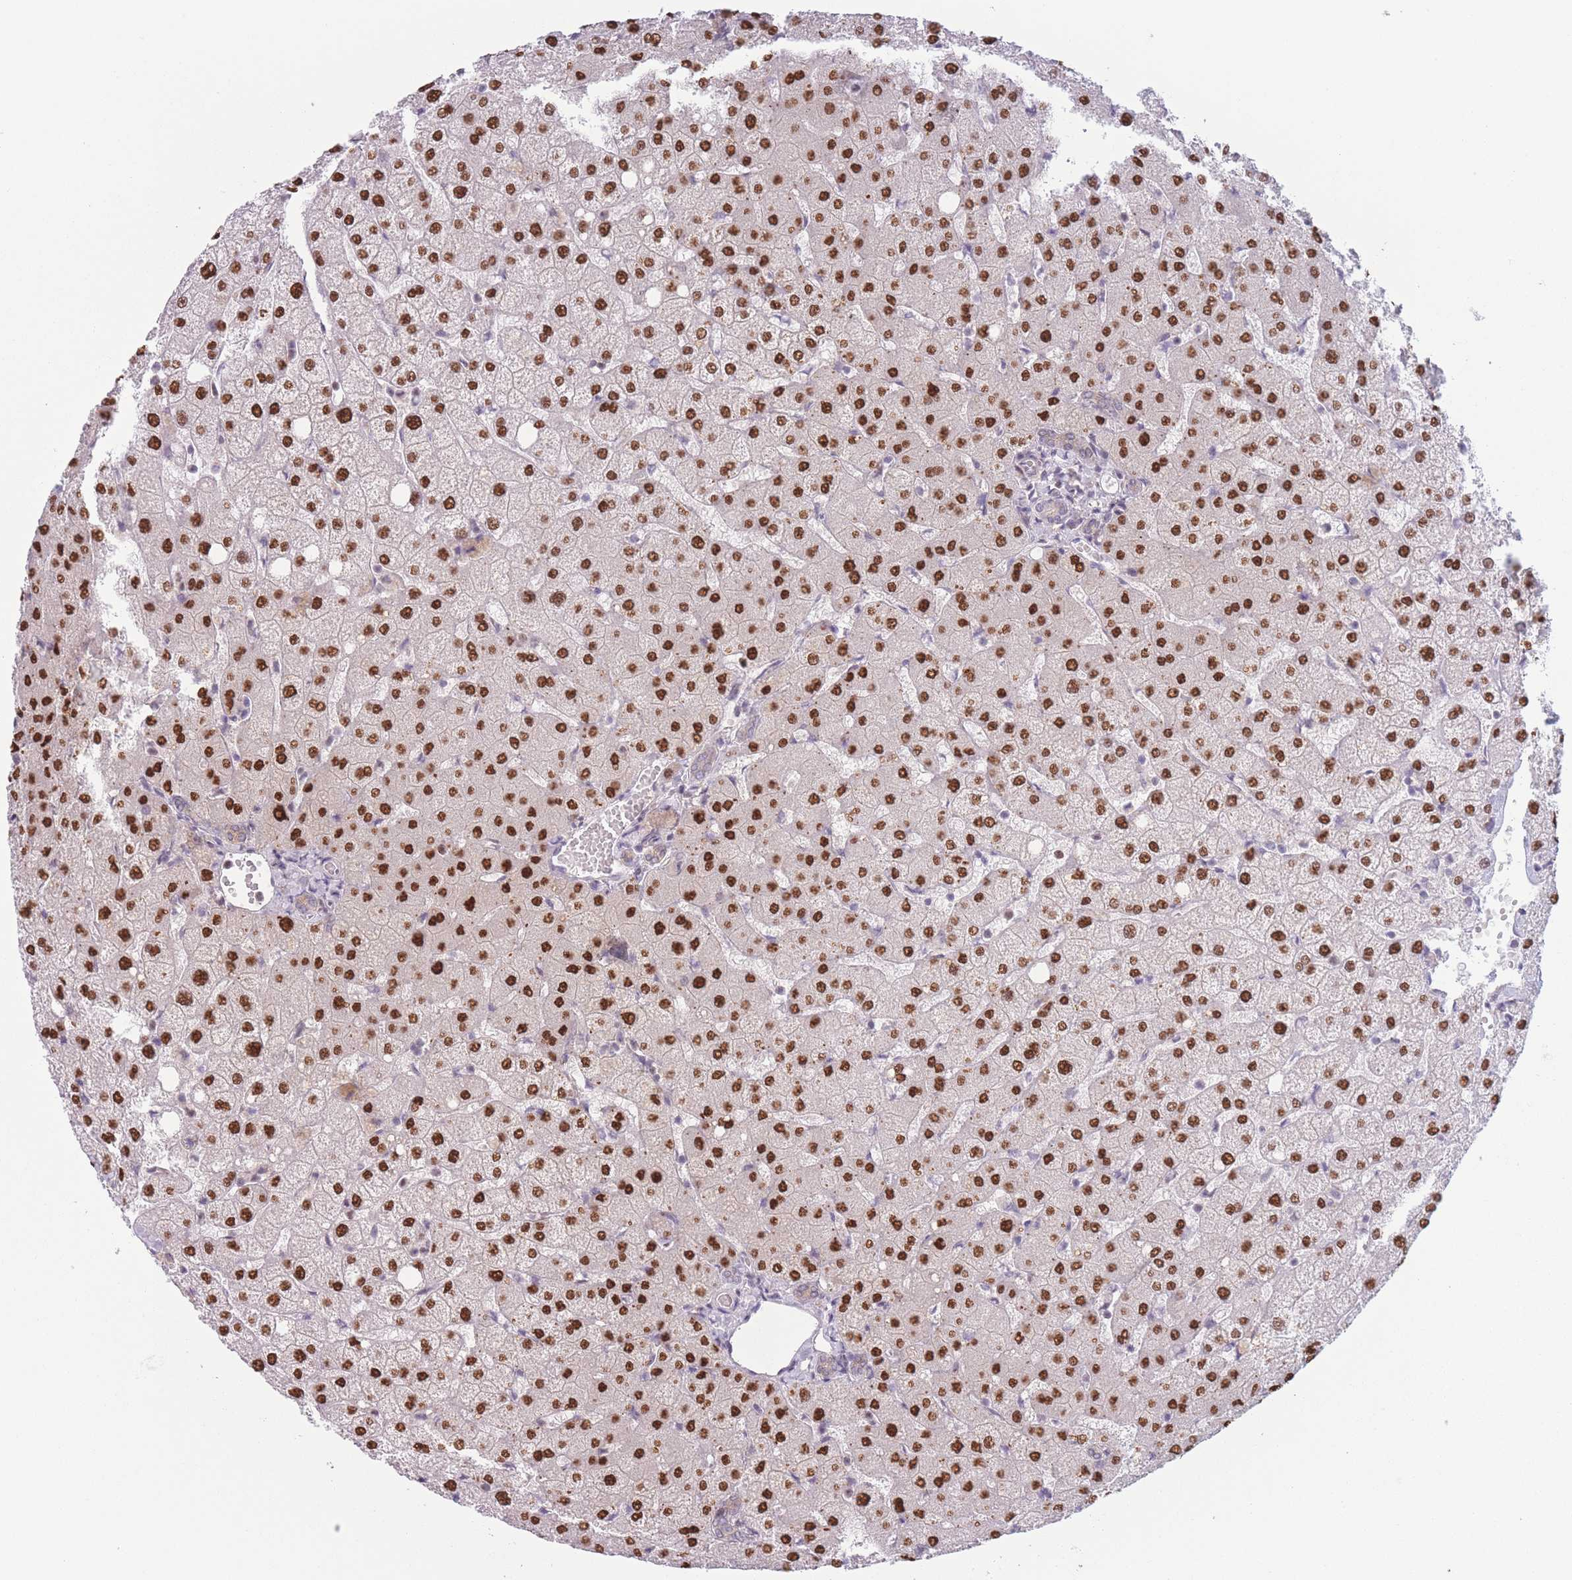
{"staining": {"intensity": "weak", "quantity": "25%-75%", "location": "nuclear"}, "tissue": "liver", "cell_type": "Cholangiocytes", "image_type": "normal", "snomed": [{"axis": "morphology", "description": "Normal tissue, NOS"}, {"axis": "topography", "description": "Liver"}], "caption": "Liver stained with IHC exhibits weak nuclear positivity in about 25%-75% of cholangiocytes. (DAB IHC with brightfield microscopy, high magnification).", "gene": "ENSG00000267179", "patient": {"sex": "female", "age": 54}}